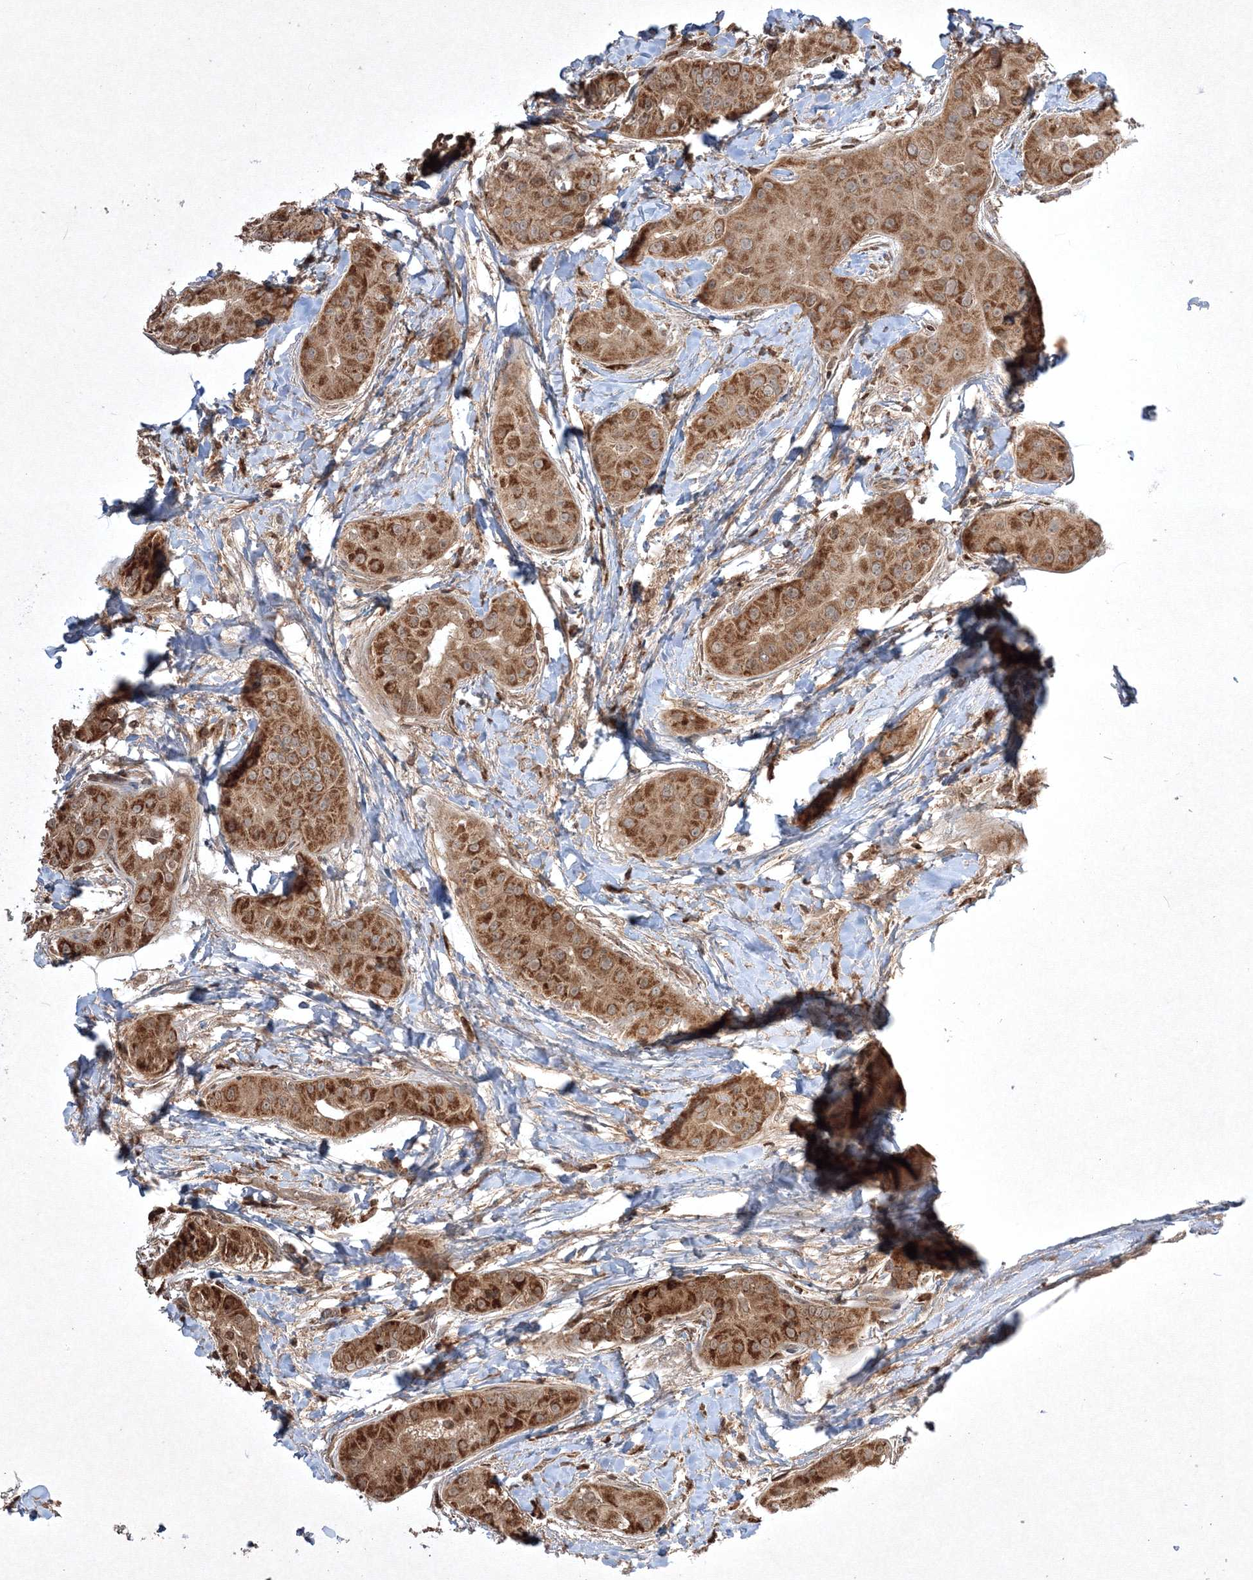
{"staining": {"intensity": "strong", "quantity": ">75%", "location": "cytoplasmic/membranous"}, "tissue": "thyroid cancer", "cell_type": "Tumor cells", "image_type": "cancer", "snomed": [{"axis": "morphology", "description": "Papillary adenocarcinoma, NOS"}, {"axis": "topography", "description": "Thyroid gland"}], "caption": "The image shows a brown stain indicating the presence of a protein in the cytoplasmic/membranous of tumor cells in papillary adenocarcinoma (thyroid). (IHC, brightfield microscopy, high magnification).", "gene": "PLTP", "patient": {"sex": "male", "age": 33}}